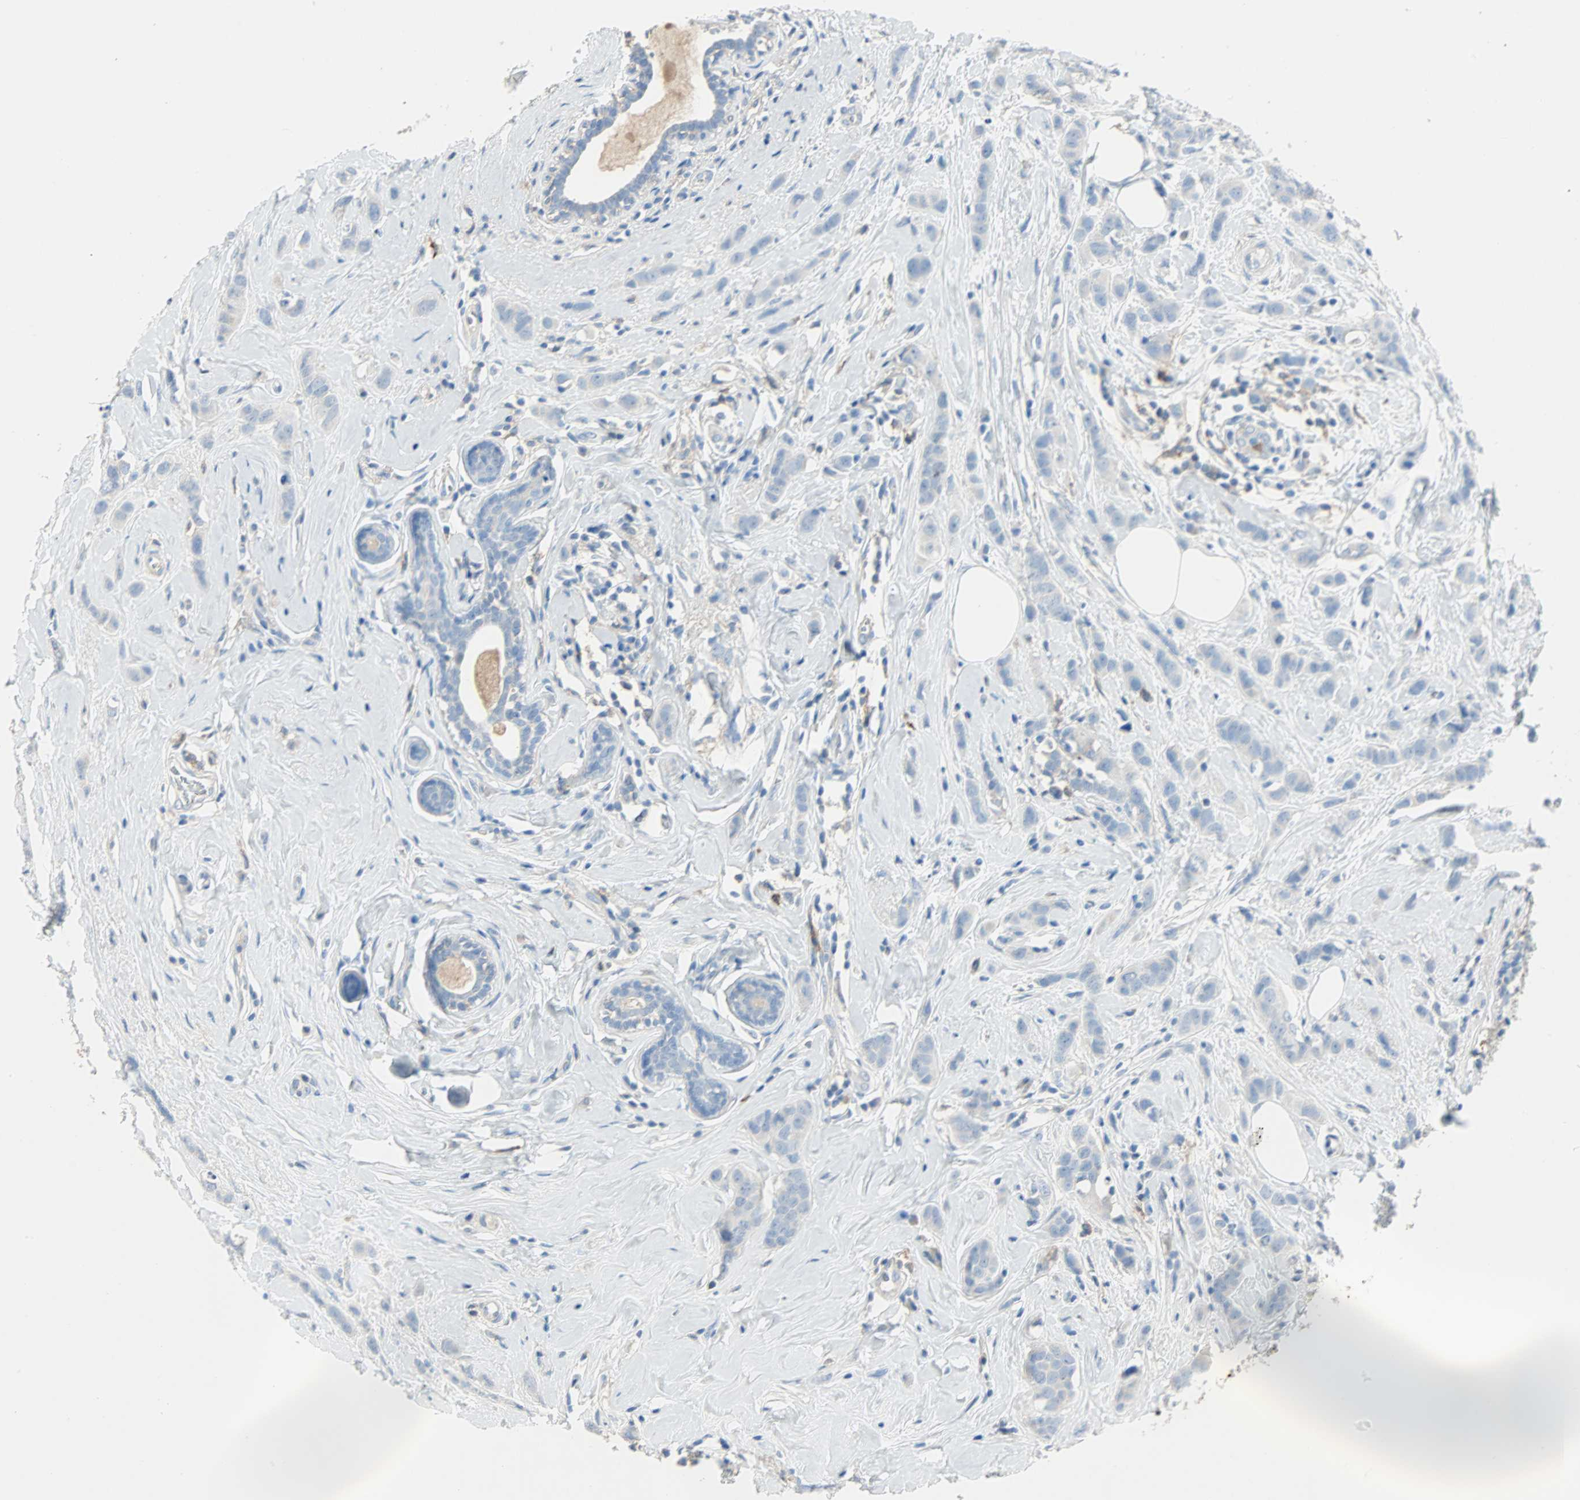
{"staining": {"intensity": "negative", "quantity": "none", "location": "none"}, "tissue": "breast cancer", "cell_type": "Tumor cells", "image_type": "cancer", "snomed": [{"axis": "morphology", "description": "Normal tissue, NOS"}, {"axis": "morphology", "description": "Duct carcinoma"}, {"axis": "topography", "description": "Breast"}], "caption": "An IHC histopathology image of infiltrating ductal carcinoma (breast) is shown. There is no staining in tumor cells of infiltrating ductal carcinoma (breast).", "gene": "CLEC4A", "patient": {"sex": "female", "age": 50}}